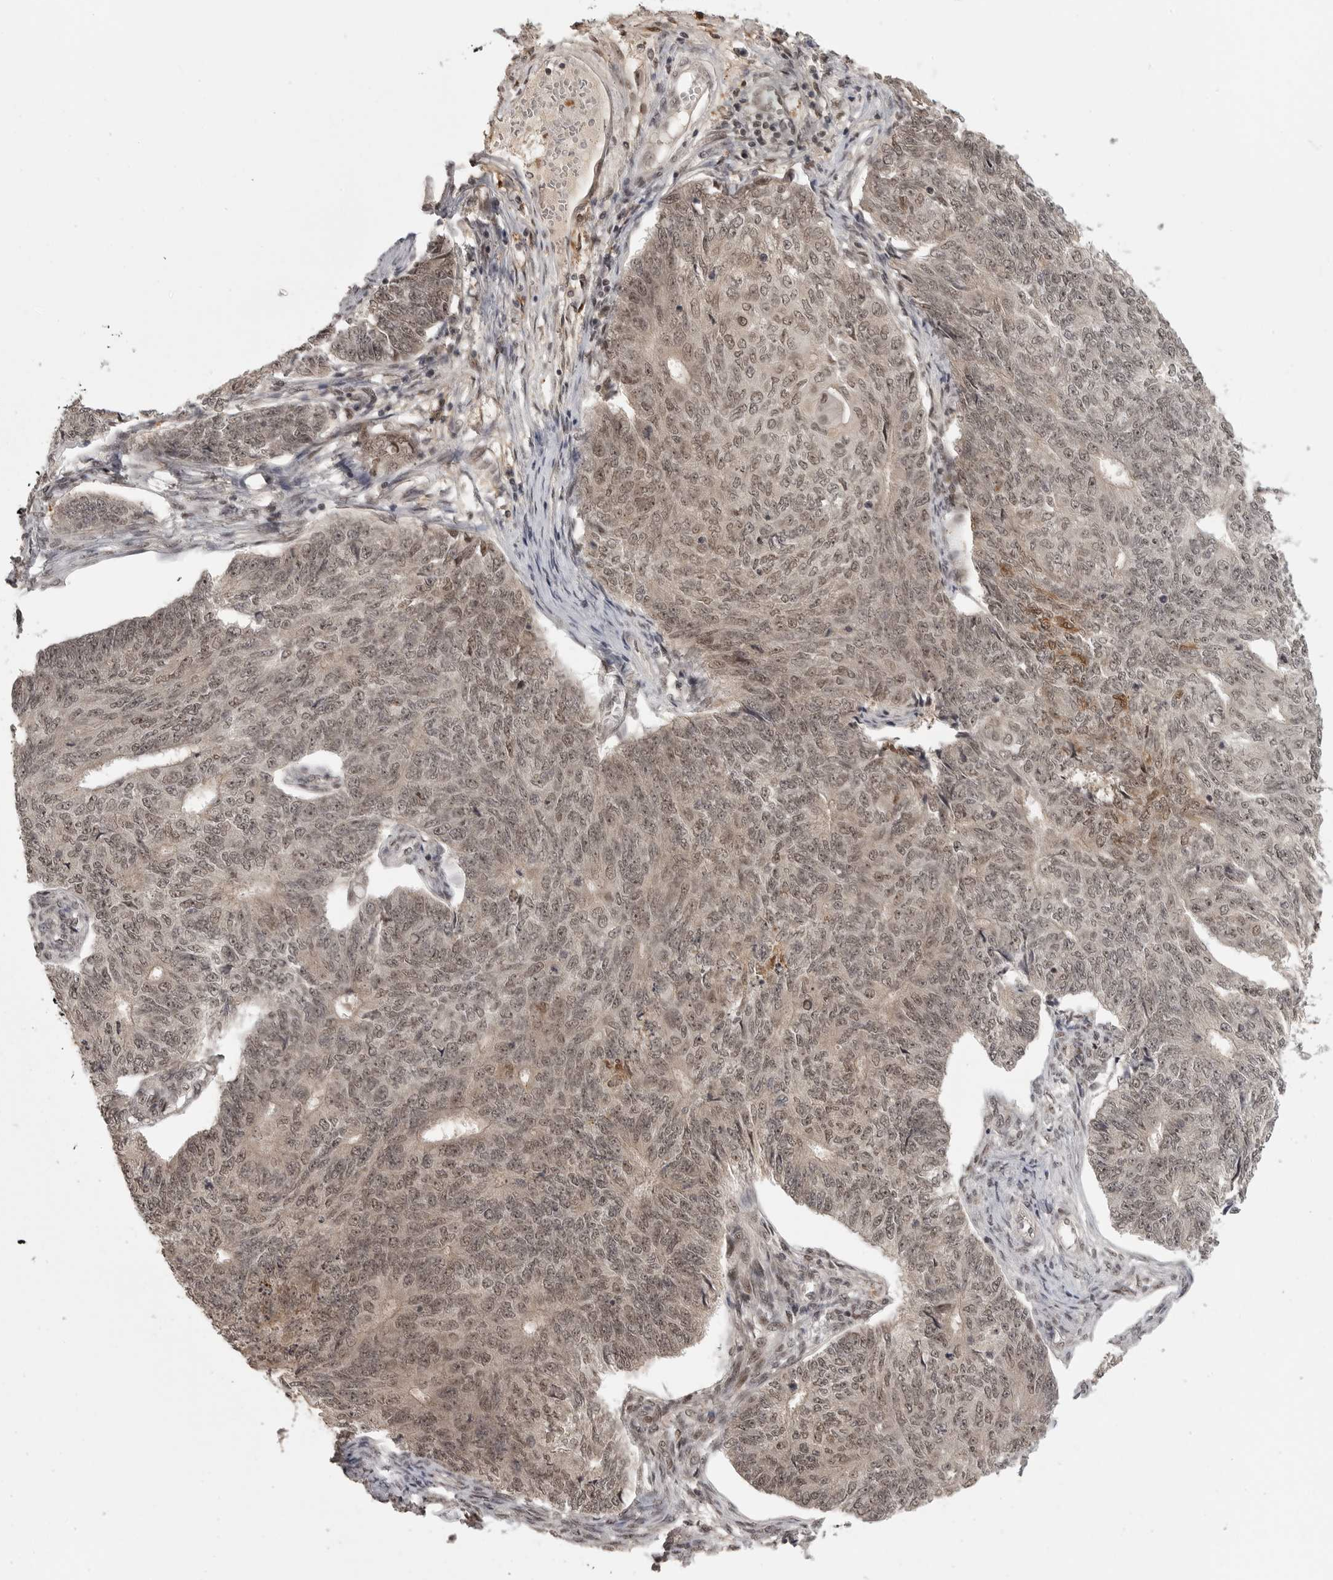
{"staining": {"intensity": "weak", "quantity": ">75%", "location": "cytoplasmic/membranous,nuclear"}, "tissue": "endometrial cancer", "cell_type": "Tumor cells", "image_type": "cancer", "snomed": [{"axis": "morphology", "description": "Adenocarcinoma, NOS"}, {"axis": "topography", "description": "Endometrium"}], "caption": "Weak cytoplasmic/membranous and nuclear positivity is identified in about >75% of tumor cells in endometrial adenocarcinoma.", "gene": "PEG3", "patient": {"sex": "female", "age": 32}}